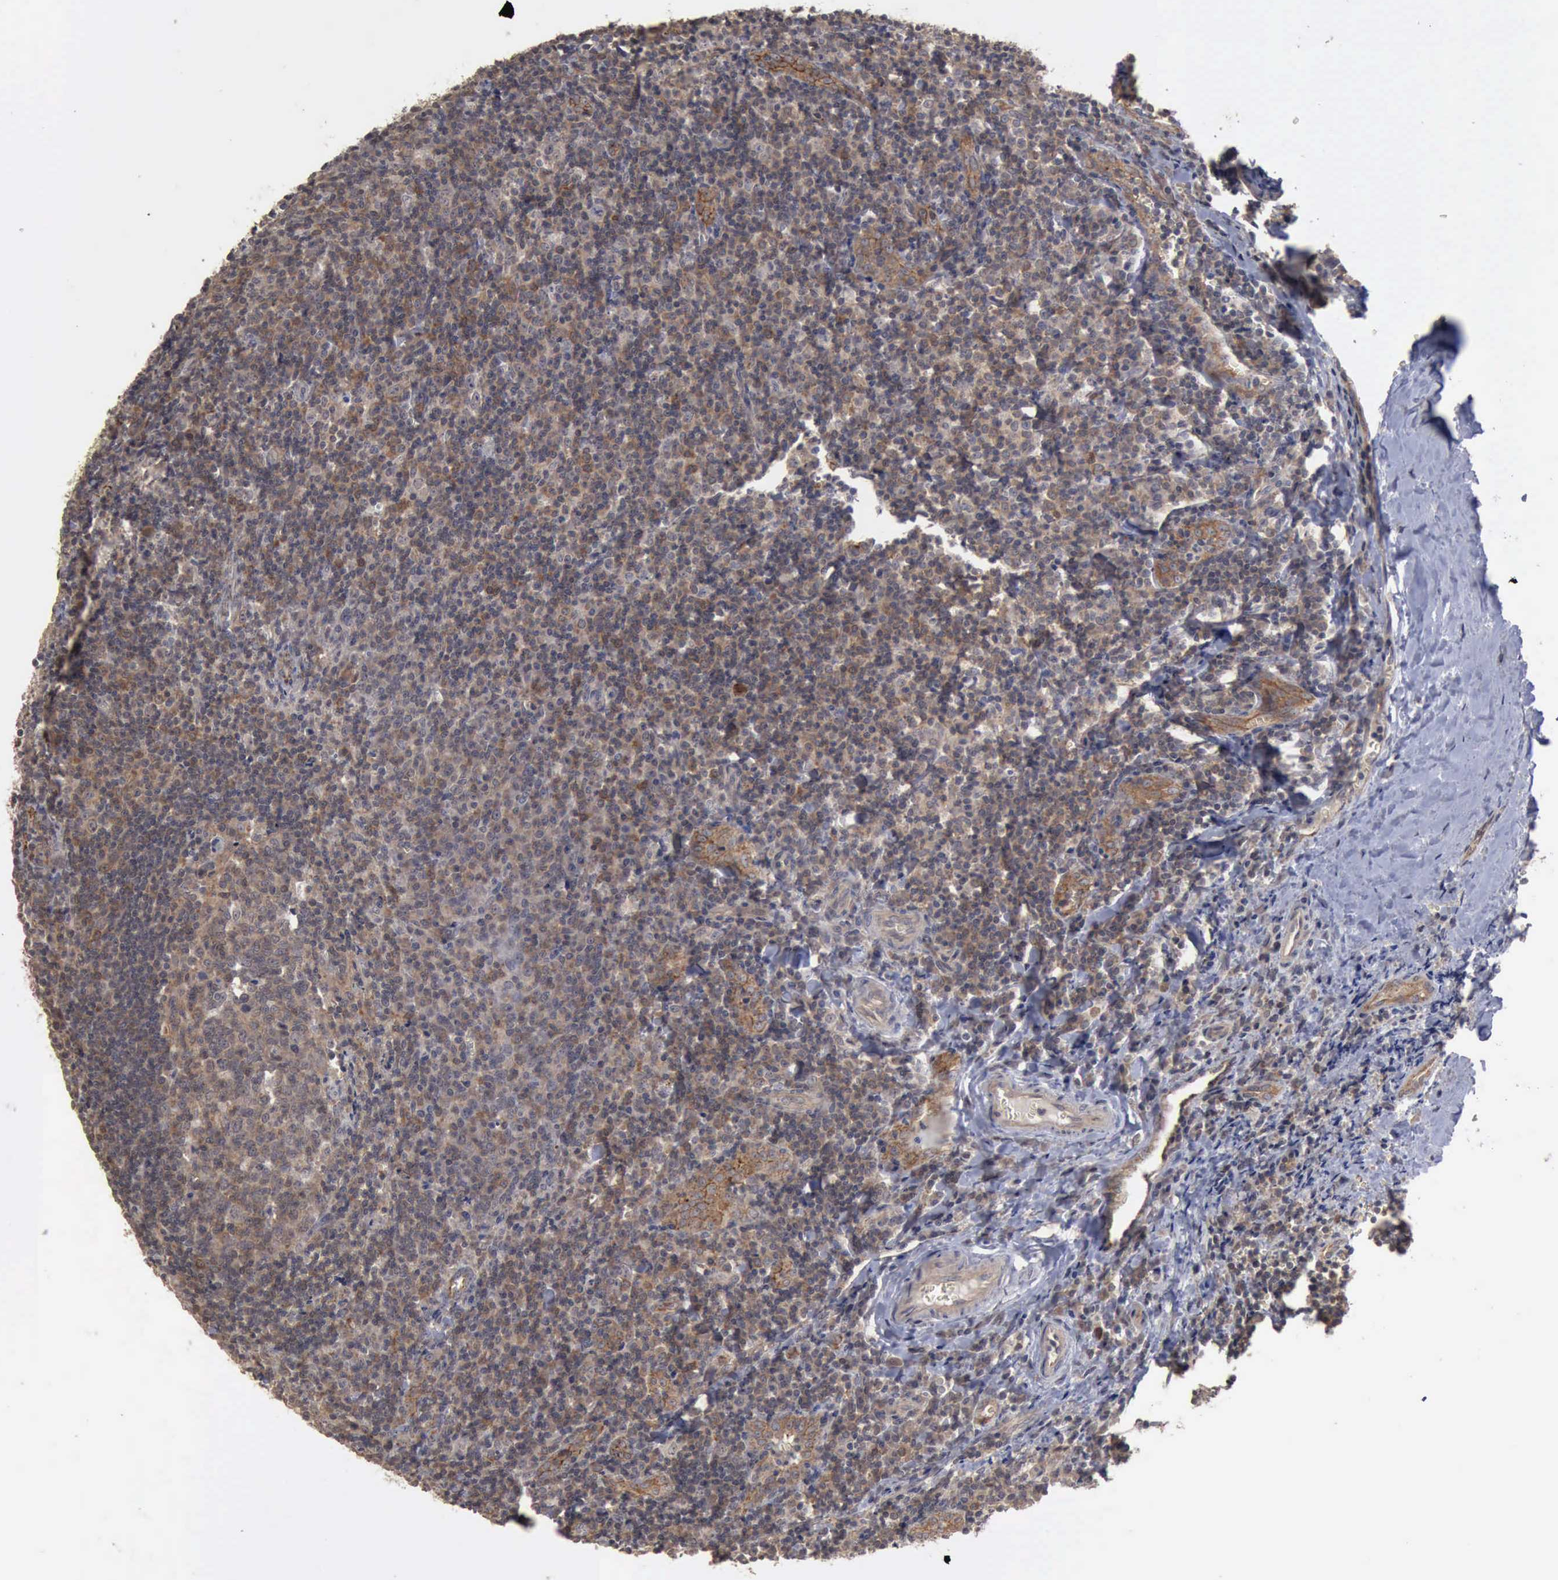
{"staining": {"intensity": "moderate", "quantity": "25%-75%", "location": "cytoplasmic/membranous"}, "tissue": "tonsil", "cell_type": "Germinal center cells", "image_type": "normal", "snomed": [{"axis": "morphology", "description": "Normal tissue, NOS"}, {"axis": "topography", "description": "Tonsil"}], "caption": "A histopathology image of tonsil stained for a protein exhibits moderate cytoplasmic/membranous brown staining in germinal center cells.", "gene": "CRKL", "patient": {"sex": "male", "age": 20}}